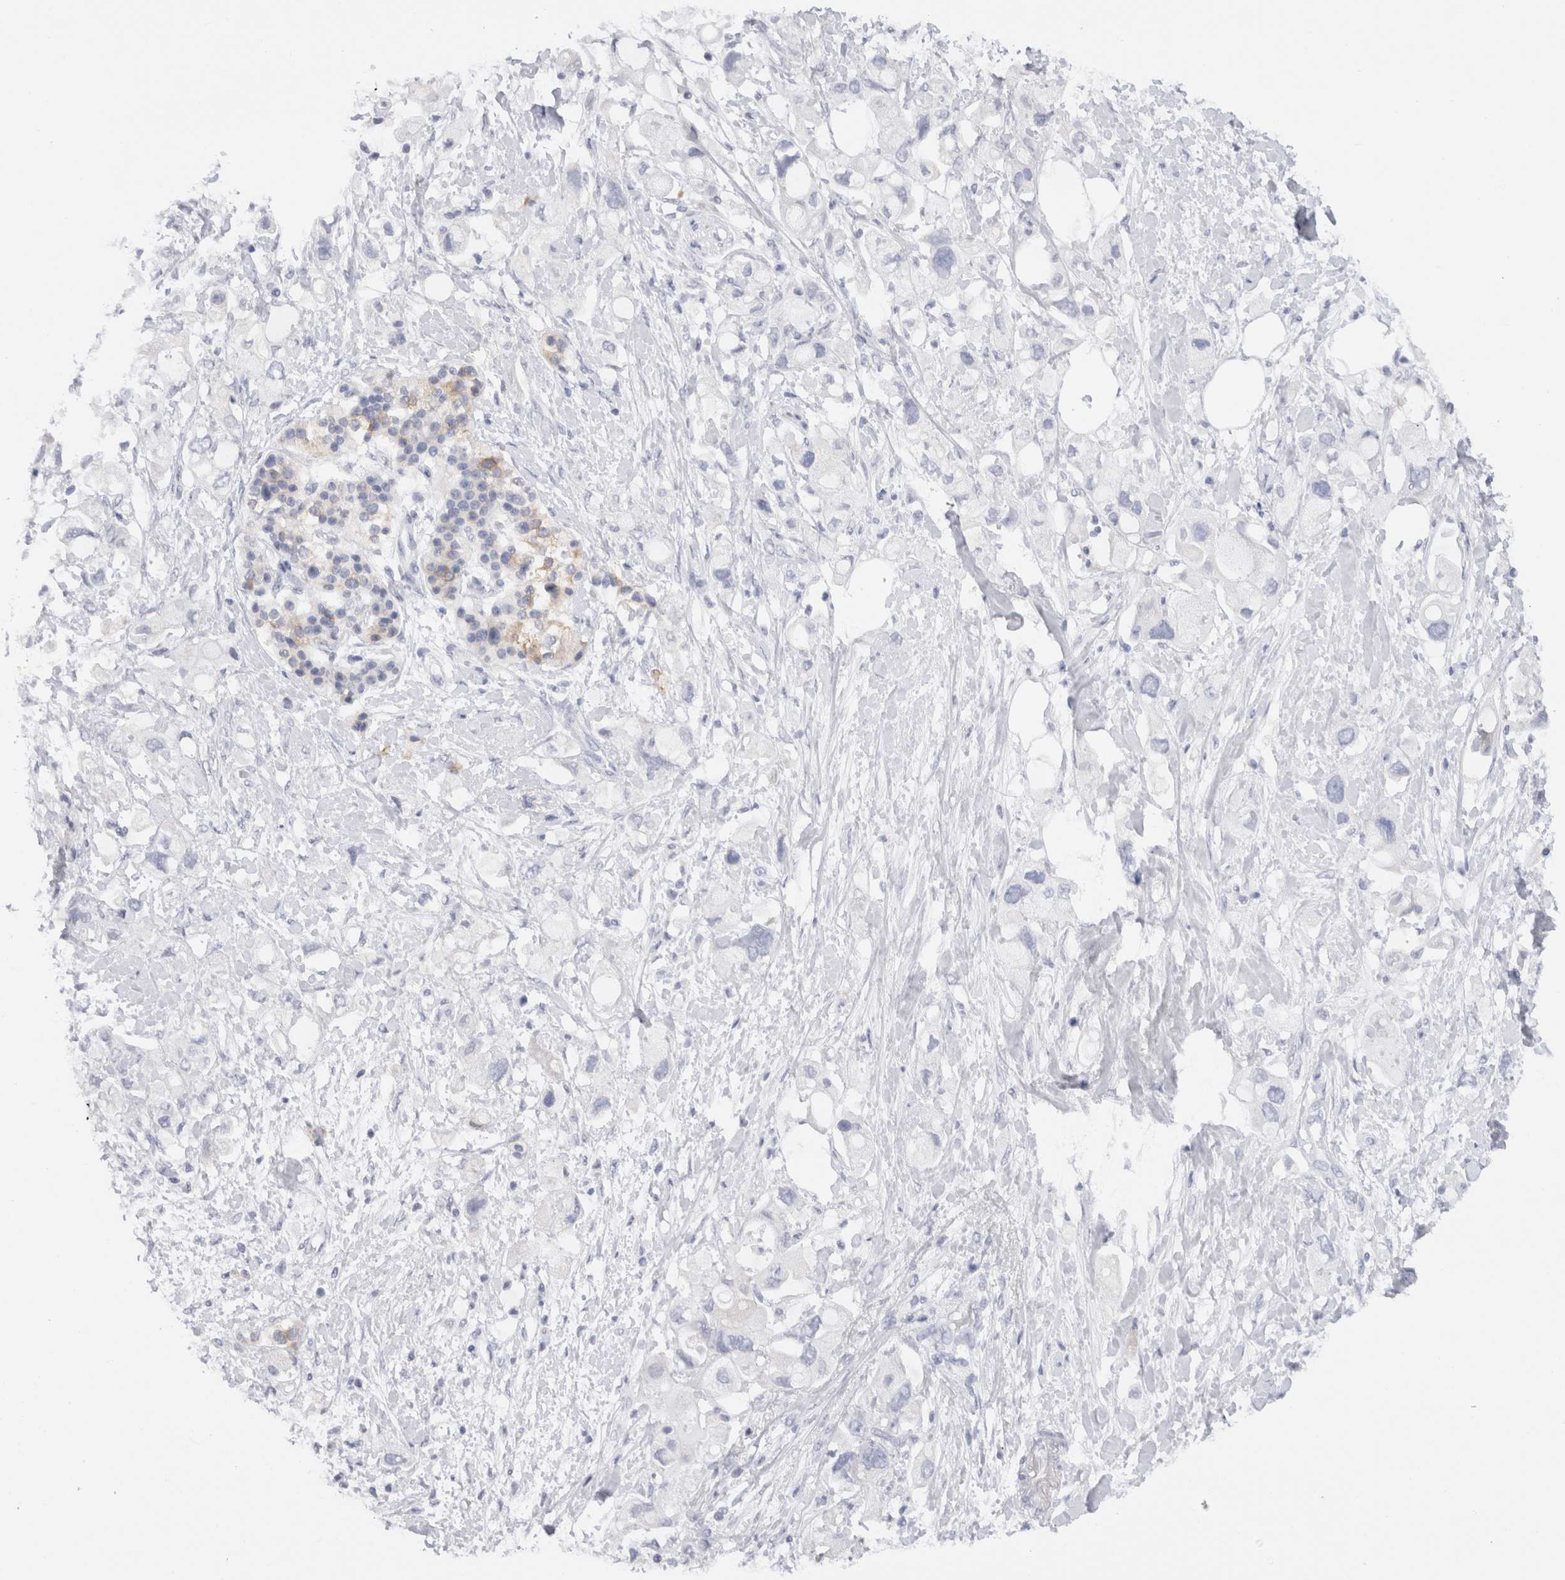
{"staining": {"intensity": "negative", "quantity": "none", "location": "none"}, "tissue": "pancreatic cancer", "cell_type": "Tumor cells", "image_type": "cancer", "snomed": [{"axis": "morphology", "description": "Adenocarcinoma, NOS"}, {"axis": "topography", "description": "Pancreas"}], "caption": "A micrograph of pancreatic cancer stained for a protein shows no brown staining in tumor cells. Brightfield microscopy of IHC stained with DAB (brown) and hematoxylin (blue), captured at high magnification.", "gene": "C9orf50", "patient": {"sex": "female", "age": 56}}